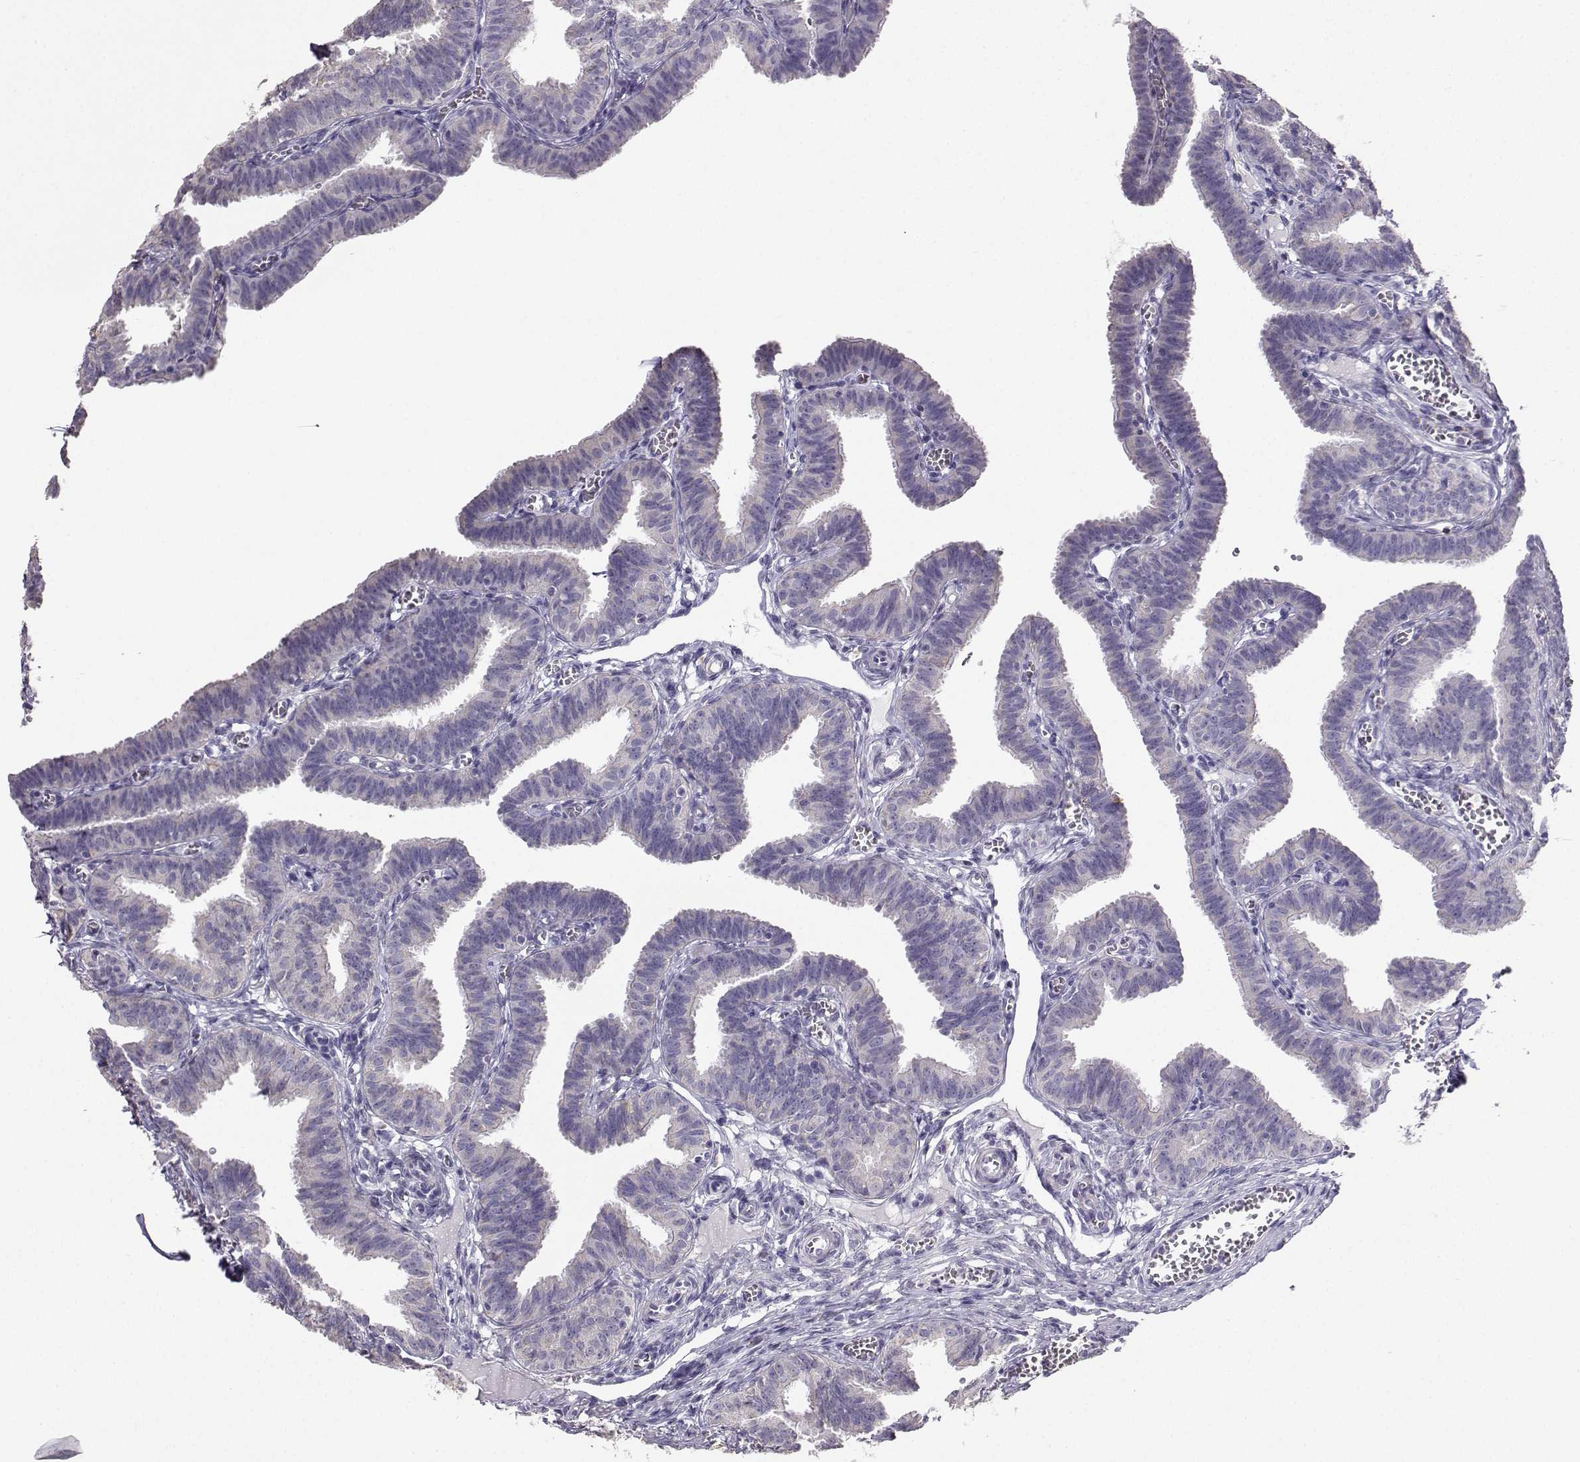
{"staining": {"intensity": "negative", "quantity": "none", "location": "none"}, "tissue": "fallopian tube", "cell_type": "Glandular cells", "image_type": "normal", "snomed": [{"axis": "morphology", "description": "Normal tissue, NOS"}, {"axis": "topography", "description": "Fallopian tube"}], "caption": "This is an immunohistochemistry micrograph of unremarkable fallopian tube. There is no expression in glandular cells.", "gene": "AVP", "patient": {"sex": "female", "age": 25}}